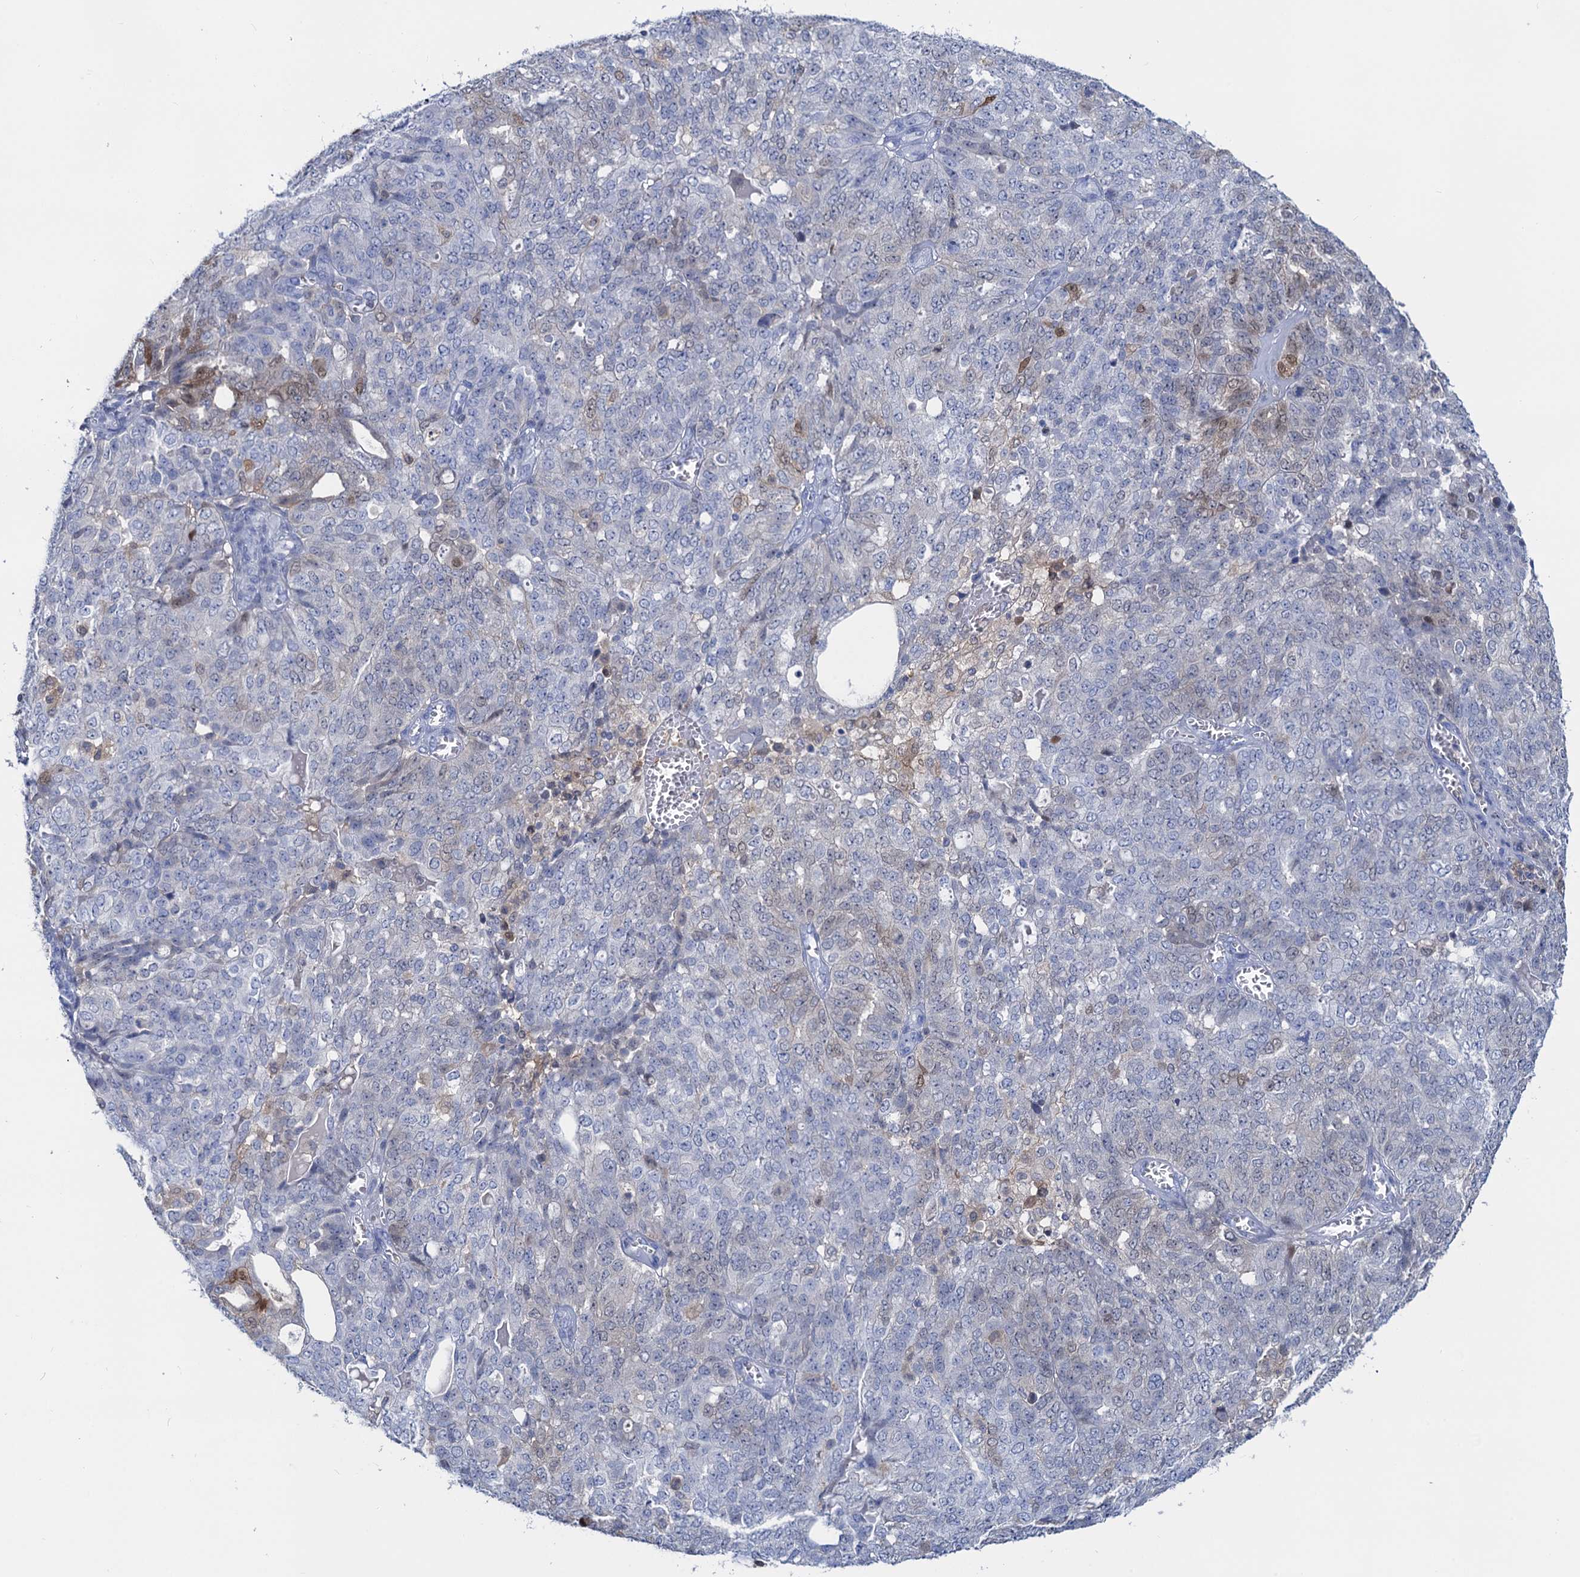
{"staining": {"intensity": "negative", "quantity": "none", "location": "none"}, "tissue": "ovarian cancer", "cell_type": "Tumor cells", "image_type": "cancer", "snomed": [{"axis": "morphology", "description": "Cystadenocarcinoma, serous, NOS"}, {"axis": "topography", "description": "Soft tissue"}, {"axis": "topography", "description": "Ovary"}], "caption": "Ovarian serous cystadenocarcinoma was stained to show a protein in brown. There is no significant expression in tumor cells. (Brightfield microscopy of DAB (3,3'-diaminobenzidine) immunohistochemistry (IHC) at high magnification).", "gene": "FAH", "patient": {"sex": "female", "age": 57}}